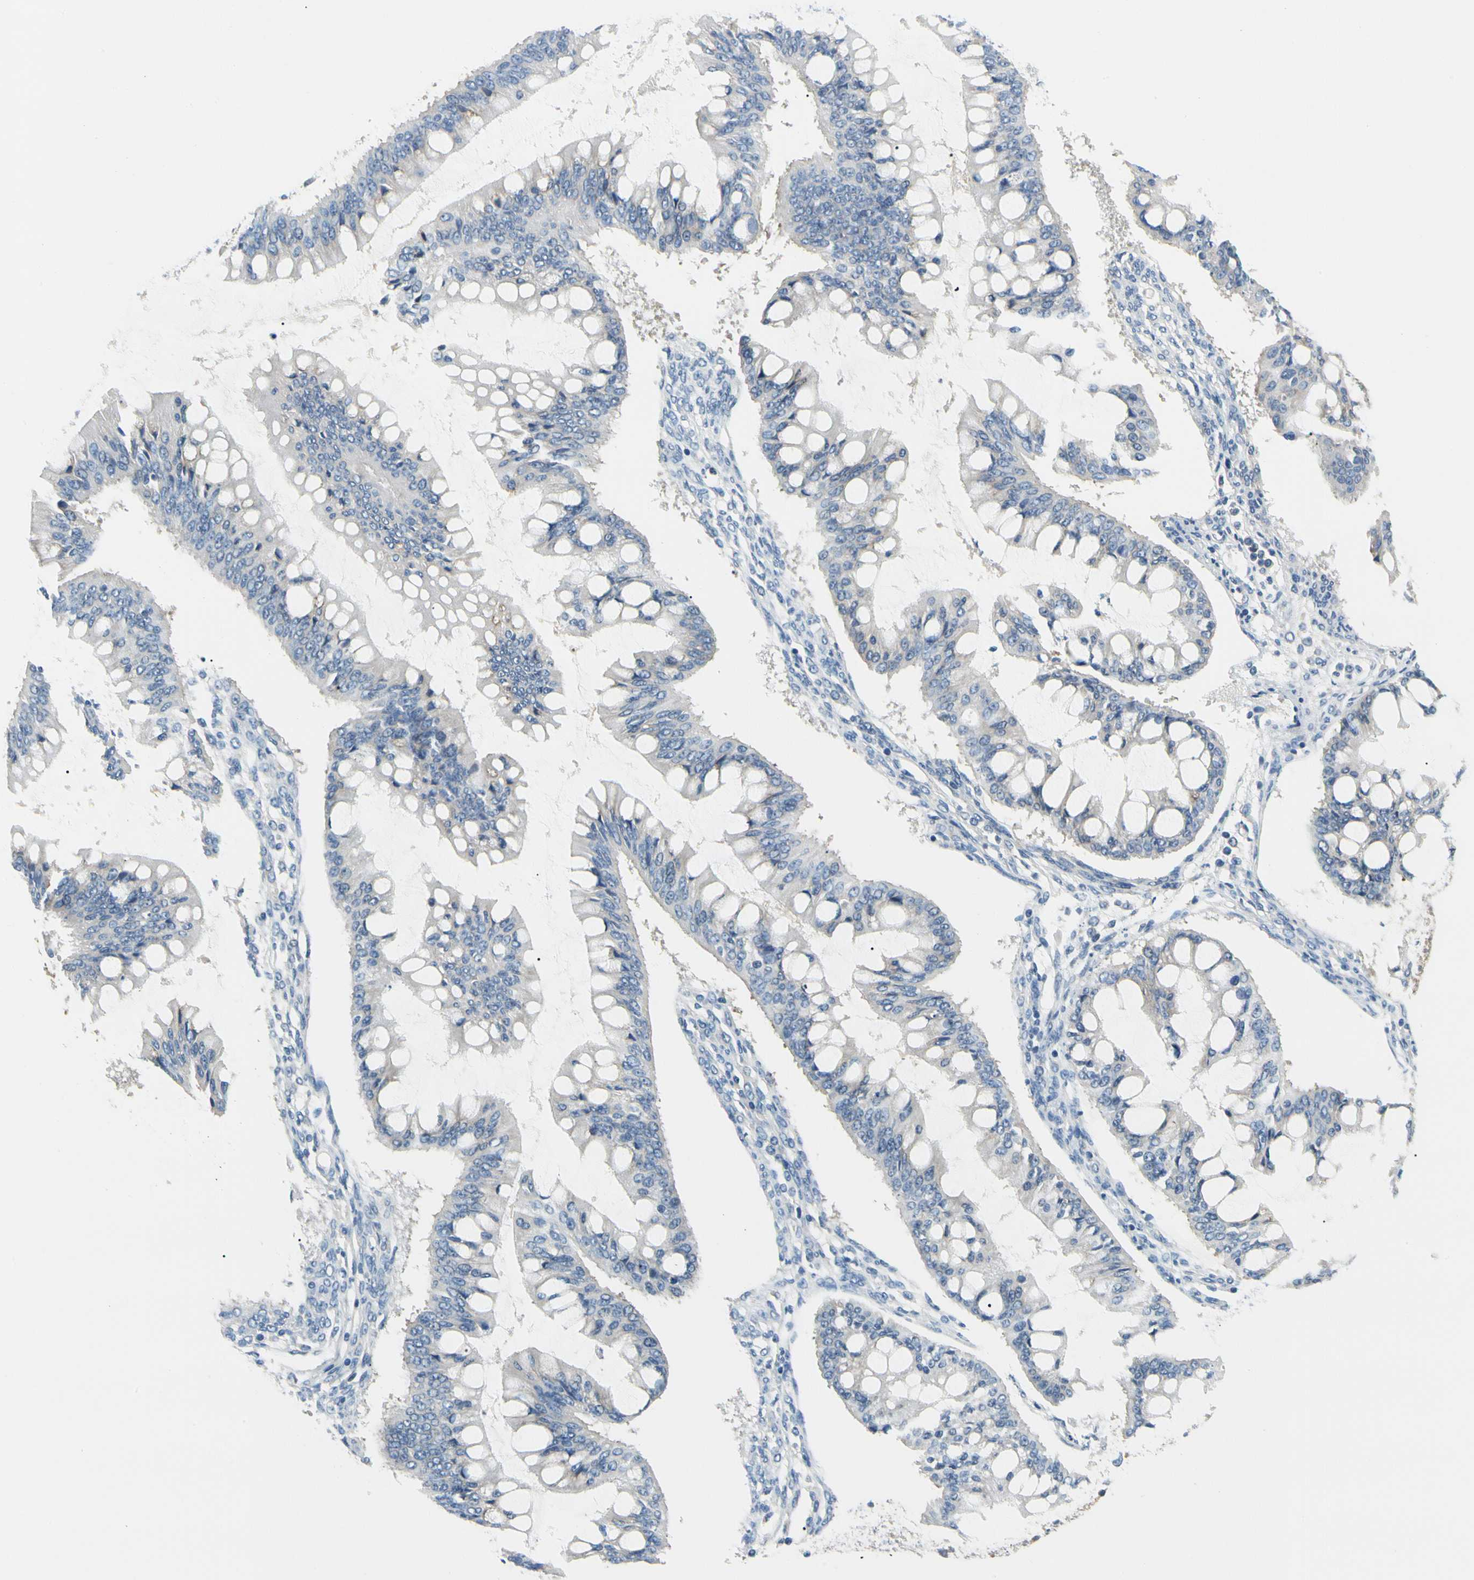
{"staining": {"intensity": "negative", "quantity": "none", "location": "none"}, "tissue": "ovarian cancer", "cell_type": "Tumor cells", "image_type": "cancer", "snomed": [{"axis": "morphology", "description": "Cystadenocarcinoma, mucinous, NOS"}, {"axis": "topography", "description": "Ovary"}], "caption": "Tumor cells are negative for protein expression in human mucinous cystadenocarcinoma (ovarian).", "gene": "LRRC47", "patient": {"sex": "female", "age": 73}}